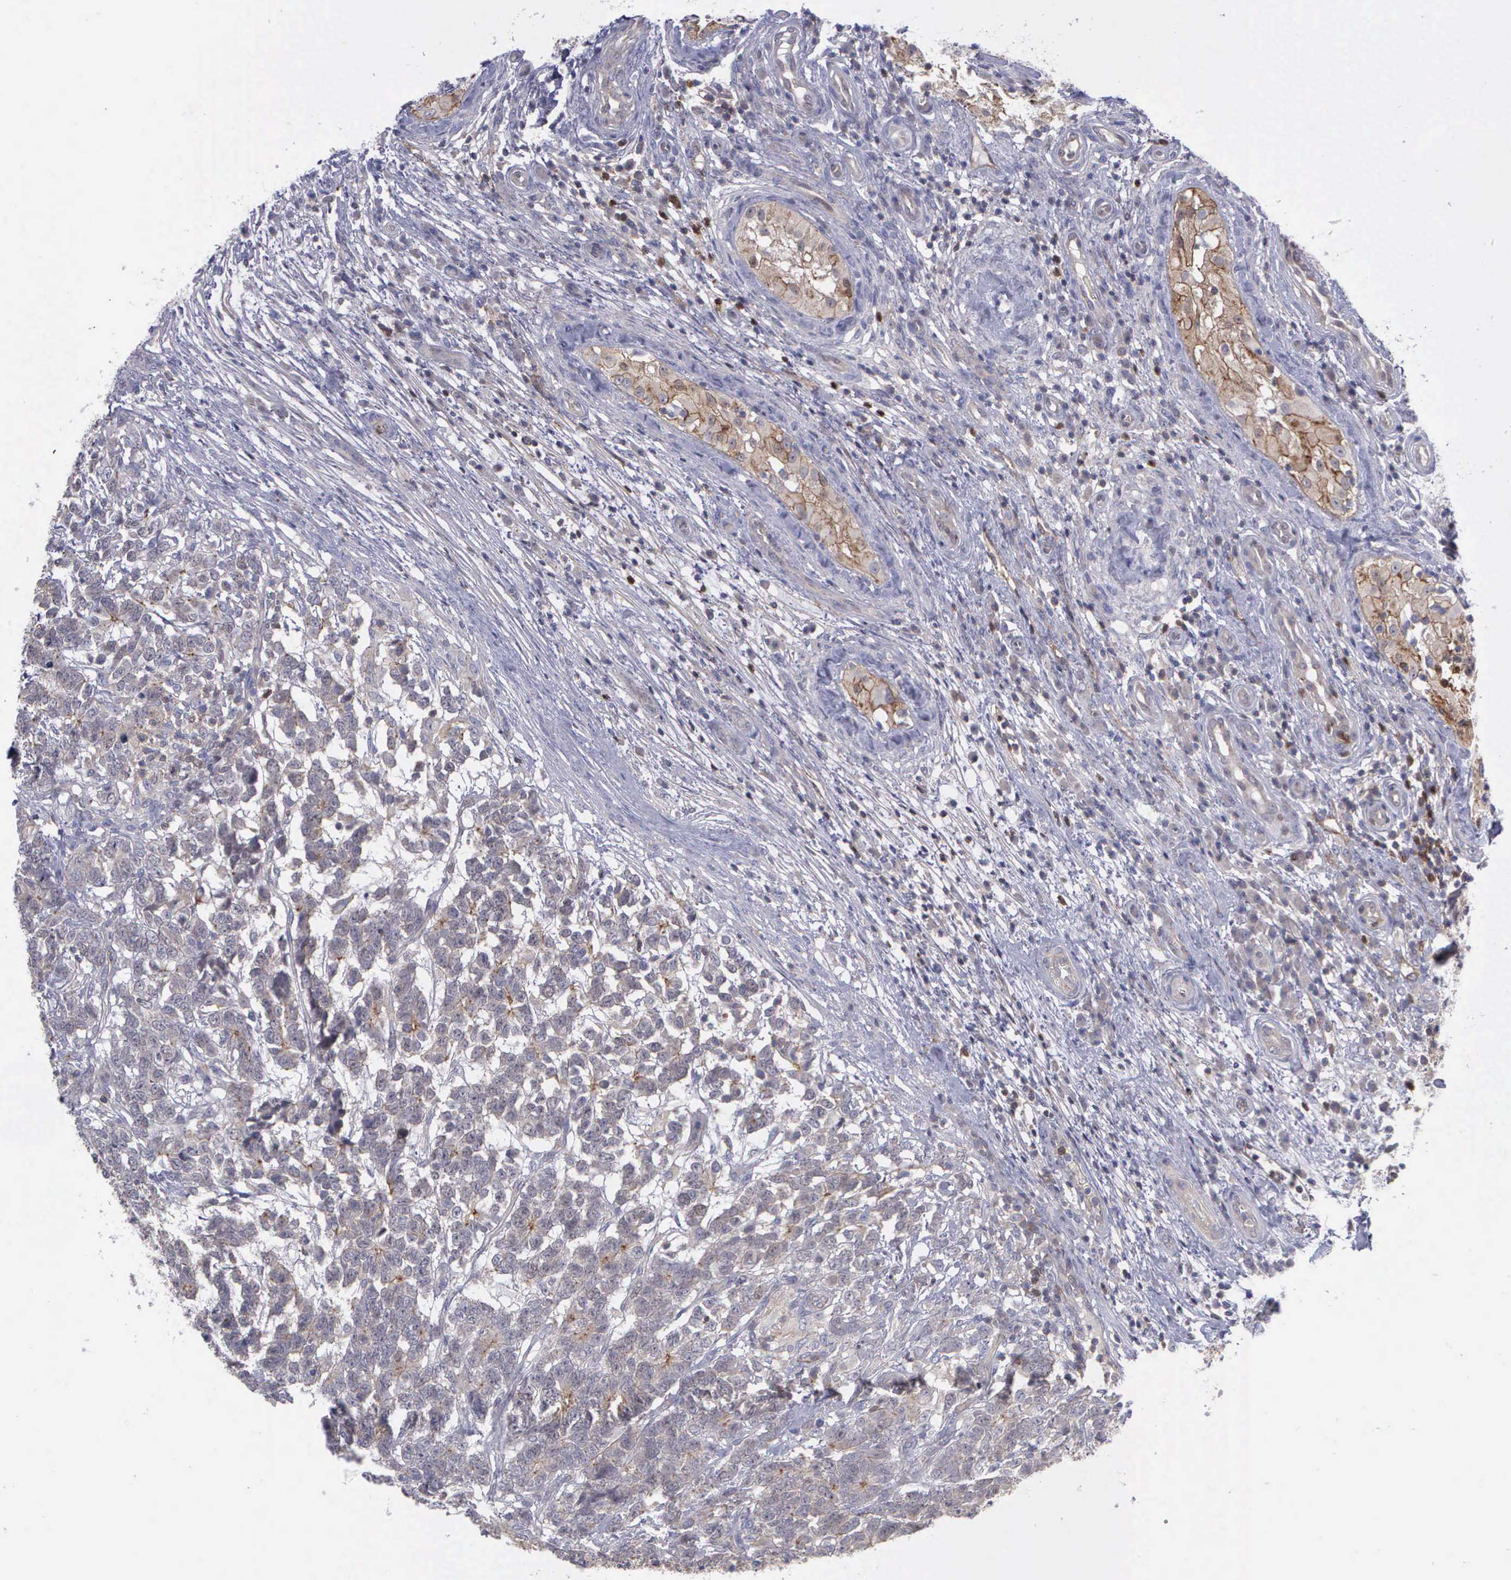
{"staining": {"intensity": "weak", "quantity": "25%-75%", "location": "cytoplasmic/membranous"}, "tissue": "testis cancer", "cell_type": "Tumor cells", "image_type": "cancer", "snomed": [{"axis": "morphology", "description": "Carcinoma, Embryonal, NOS"}, {"axis": "topography", "description": "Testis"}], "caption": "Immunohistochemical staining of testis cancer reveals low levels of weak cytoplasmic/membranous staining in approximately 25%-75% of tumor cells. (DAB (3,3'-diaminobenzidine) = brown stain, brightfield microscopy at high magnification).", "gene": "MICAL3", "patient": {"sex": "male", "age": 26}}